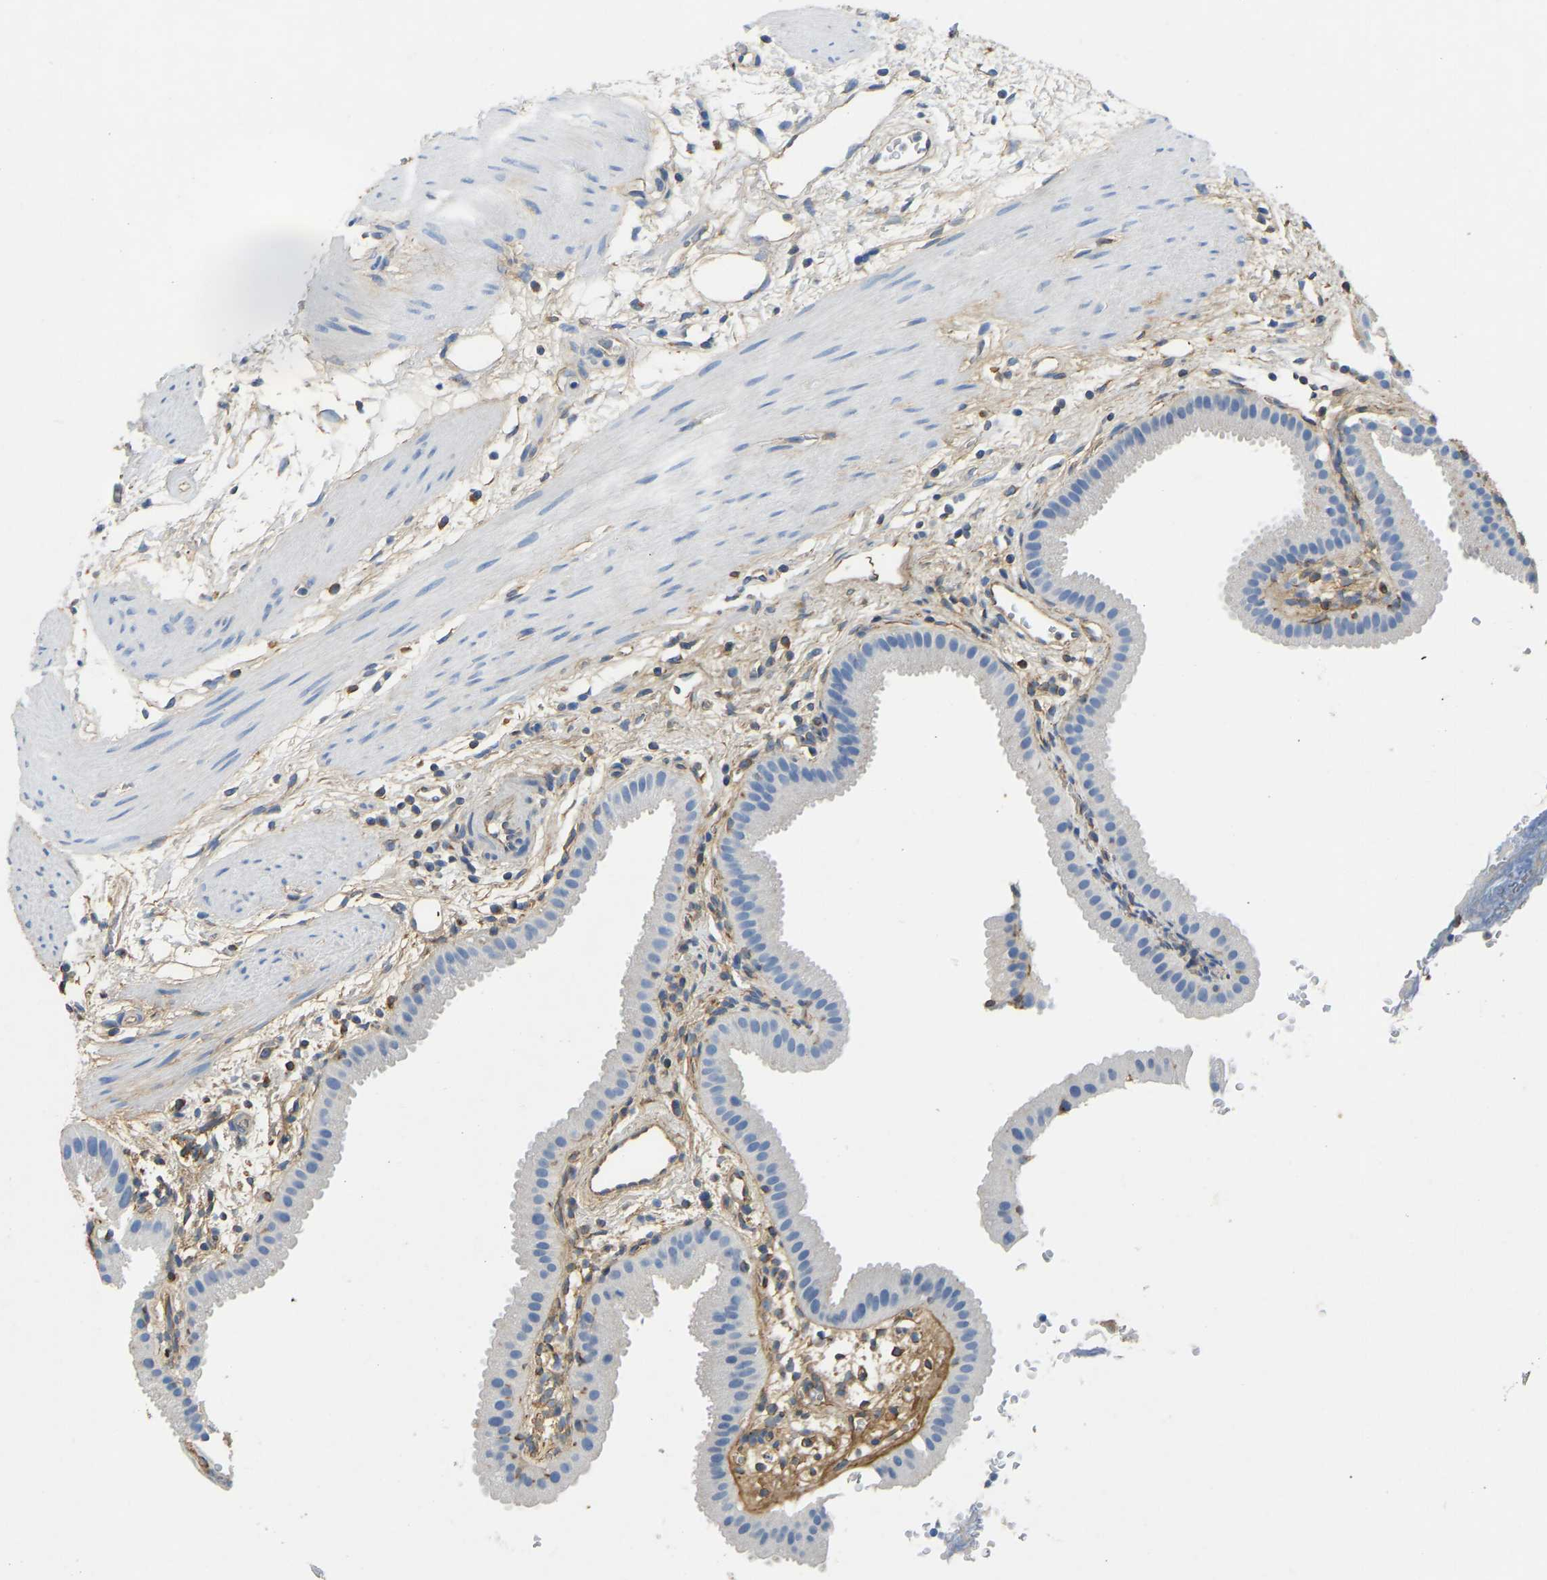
{"staining": {"intensity": "negative", "quantity": "none", "location": "none"}, "tissue": "gallbladder", "cell_type": "Glandular cells", "image_type": "normal", "snomed": [{"axis": "morphology", "description": "Normal tissue, NOS"}, {"axis": "topography", "description": "Gallbladder"}], "caption": "This is an IHC micrograph of normal human gallbladder. There is no staining in glandular cells.", "gene": "TECTA", "patient": {"sex": "female", "age": 64}}